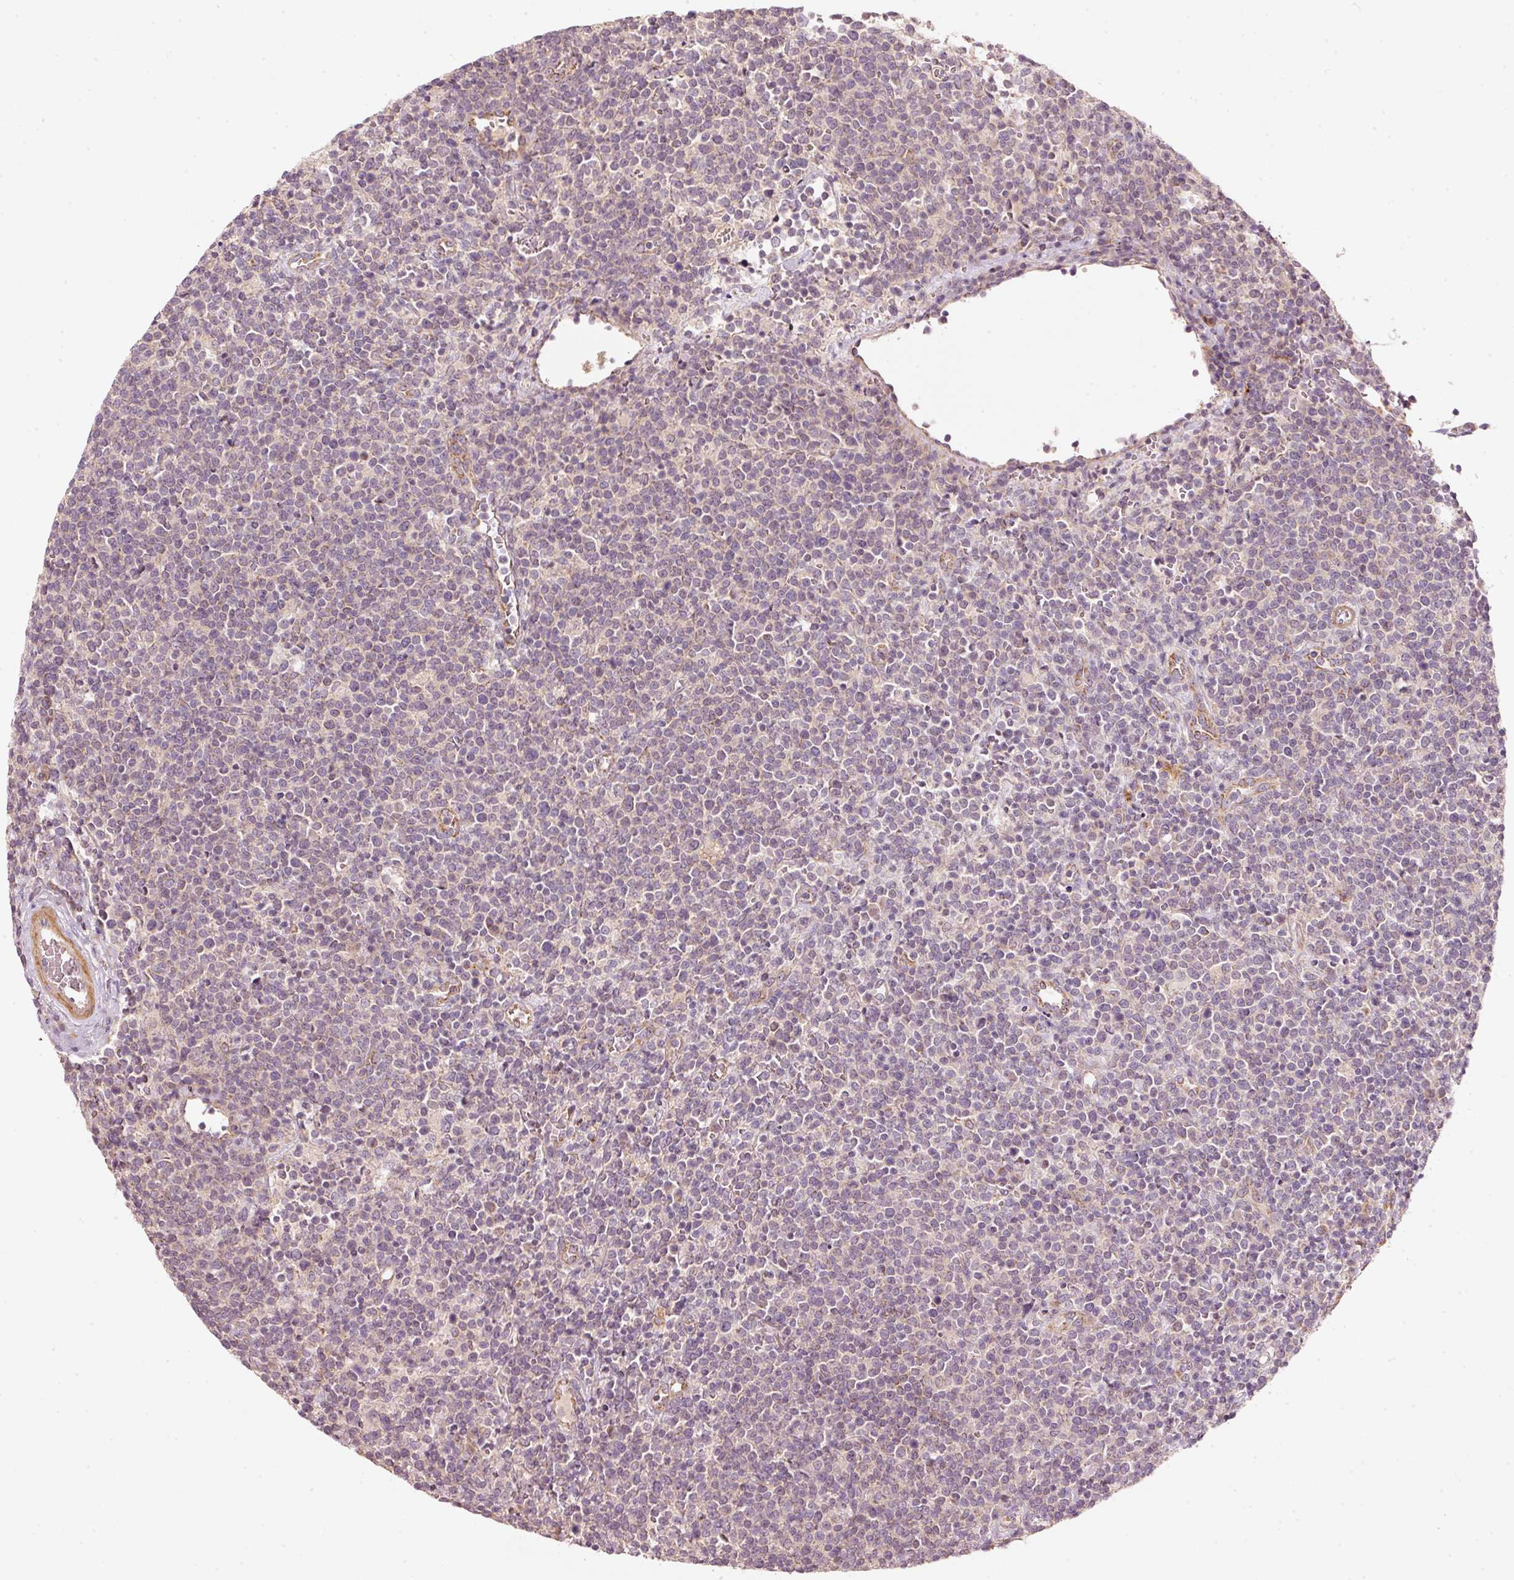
{"staining": {"intensity": "negative", "quantity": "none", "location": "none"}, "tissue": "lymphoma", "cell_type": "Tumor cells", "image_type": "cancer", "snomed": [{"axis": "morphology", "description": "Malignant lymphoma, non-Hodgkin's type, High grade"}, {"axis": "topography", "description": "Lymph node"}], "caption": "Immunohistochemical staining of human lymphoma shows no significant positivity in tumor cells.", "gene": "ARHGAP22", "patient": {"sex": "male", "age": 61}}